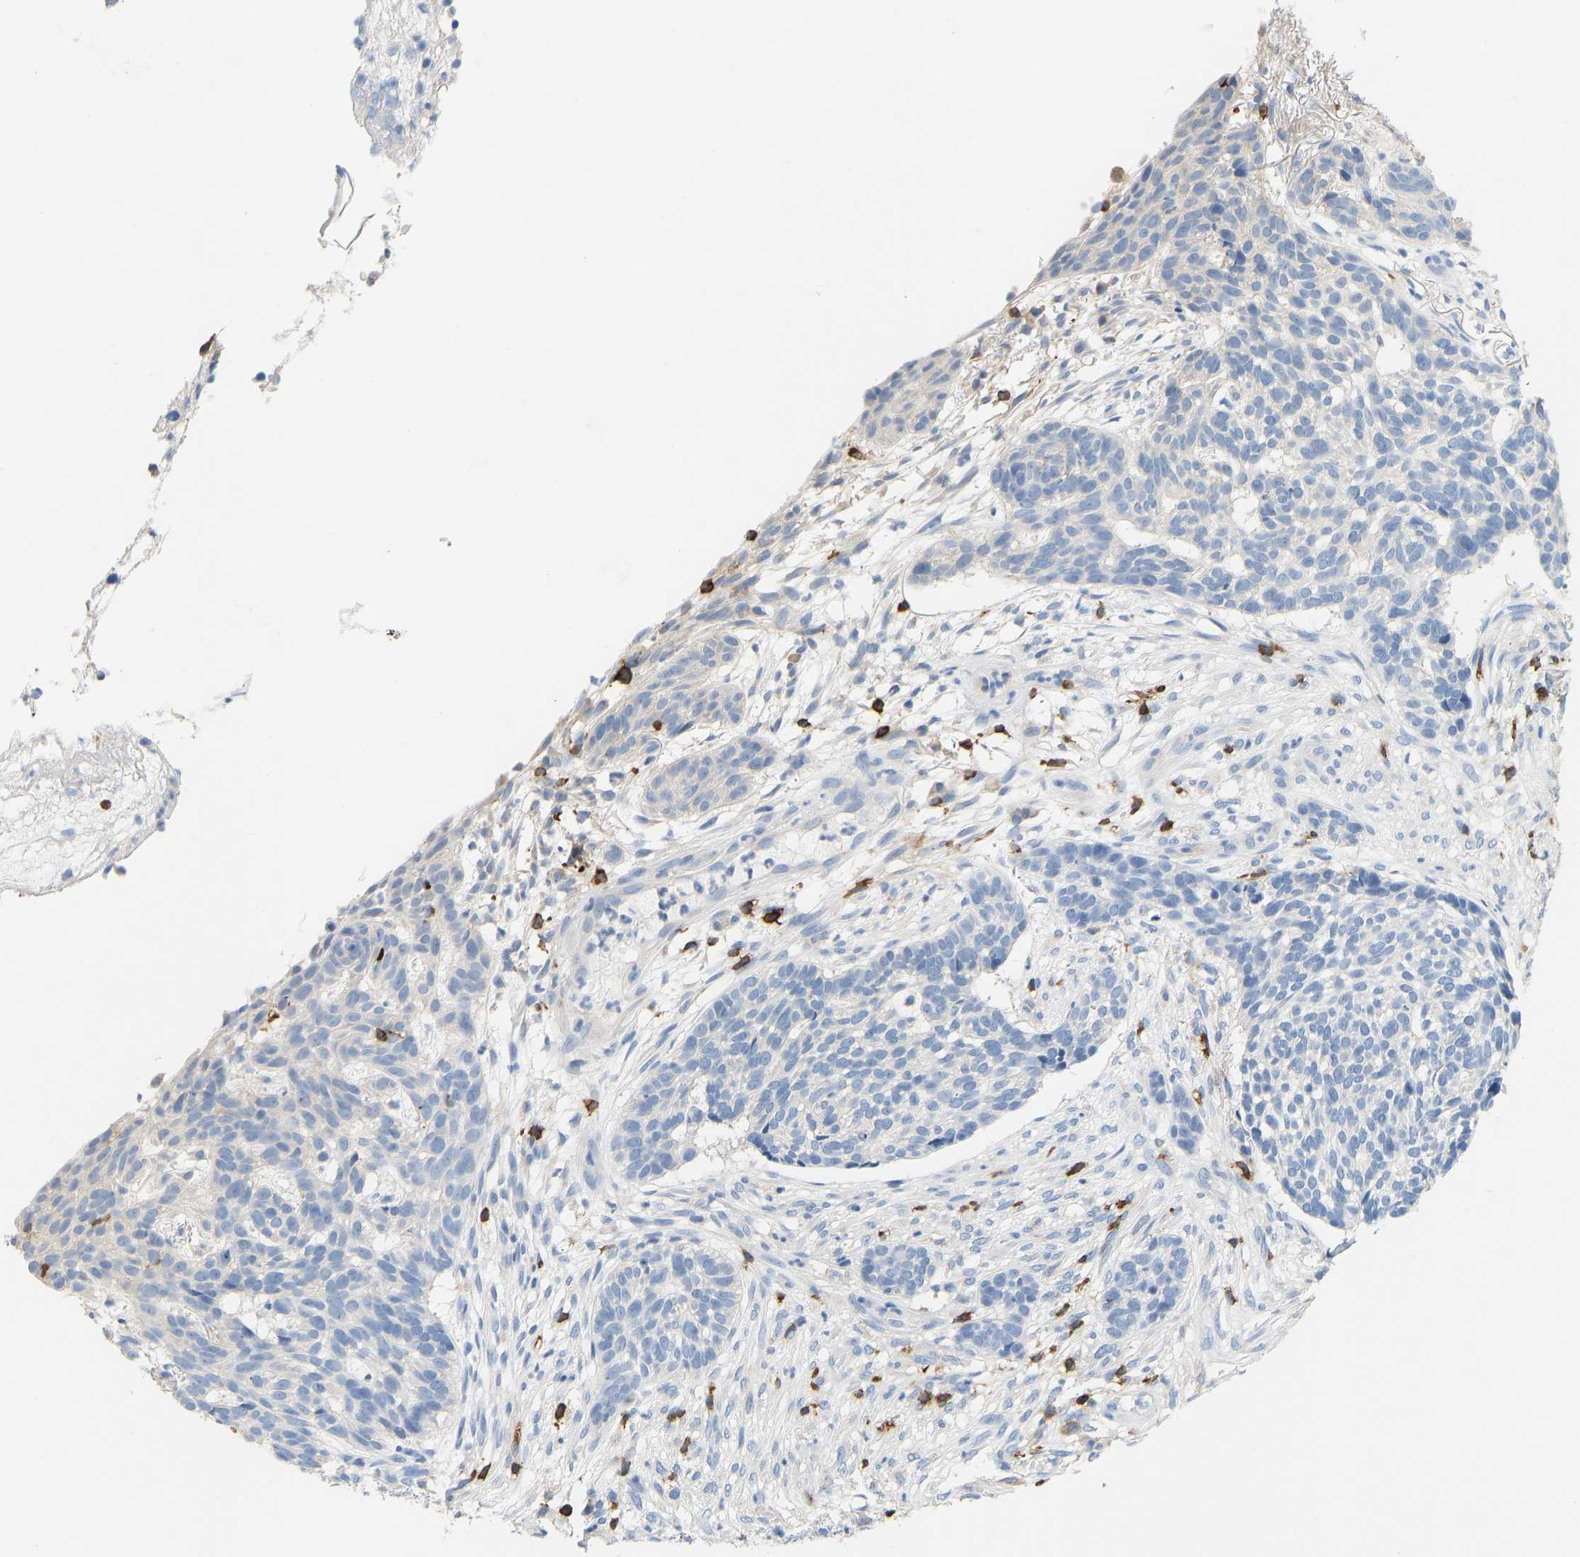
{"staining": {"intensity": "negative", "quantity": "none", "location": "none"}, "tissue": "skin cancer", "cell_type": "Tumor cells", "image_type": "cancer", "snomed": [{"axis": "morphology", "description": "Basal cell carcinoma"}, {"axis": "topography", "description": "Skin"}], "caption": "A high-resolution image shows IHC staining of skin cancer (basal cell carcinoma), which shows no significant positivity in tumor cells.", "gene": "EVL", "patient": {"sex": "male", "age": 85}}